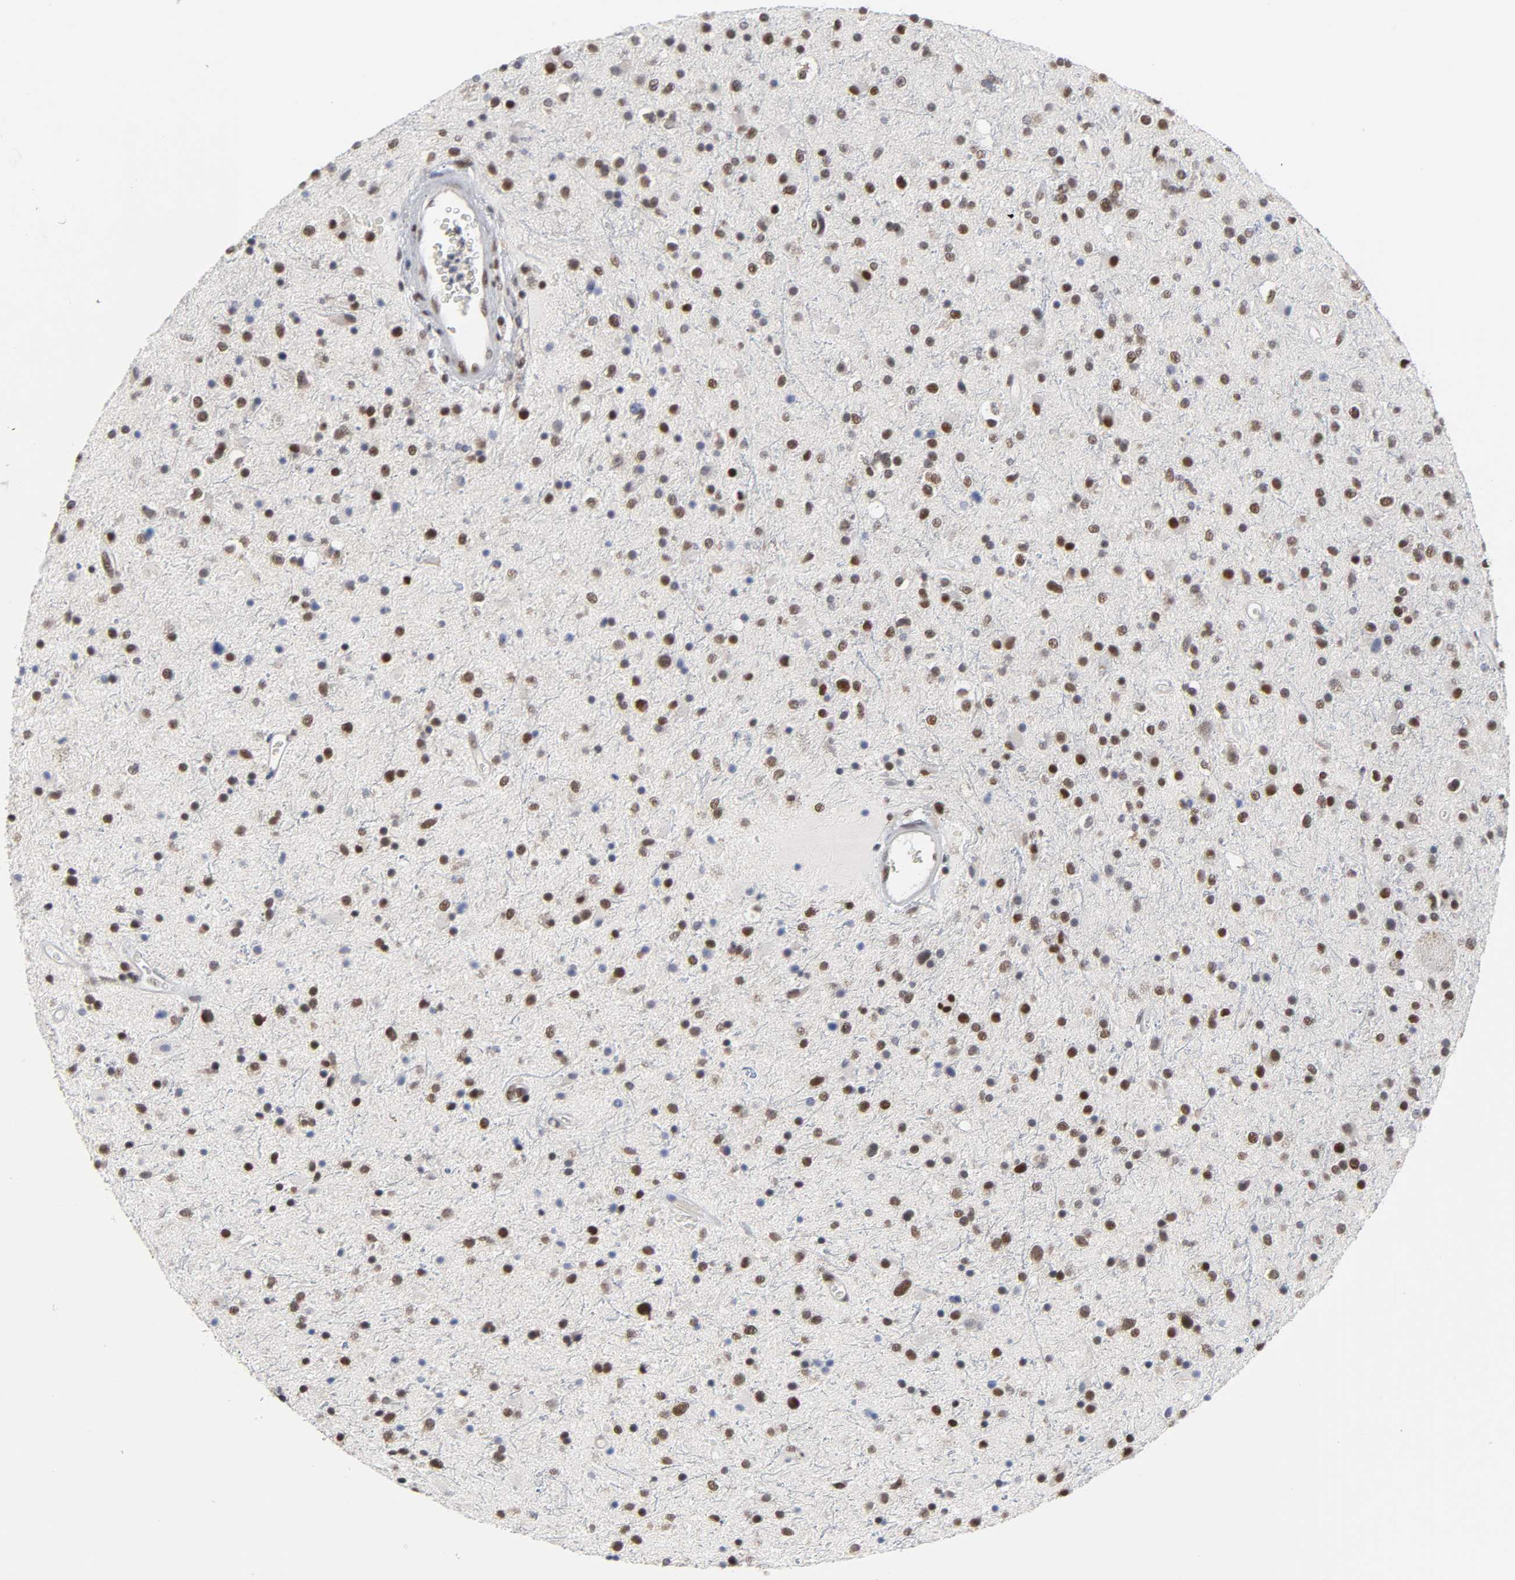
{"staining": {"intensity": "moderate", "quantity": "25%-75%", "location": "nuclear"}, "tissue": "glioma", "cell_type": "Tumor cells", "image_type": "cancer", "snomed": [{"axis": "morphology", "description": "Glioma, malignant, High grade"}, {"axis": "topography", "description": "Brain"}], "caption": "Malignant glioma (high-grade) was stained to show a protein in brown. There is medium levels of moderate nuclear staining in about 25%-75% of tumor cells.", "gene": "TRIM33", "patient": {"sex": "male", "age": 33}}